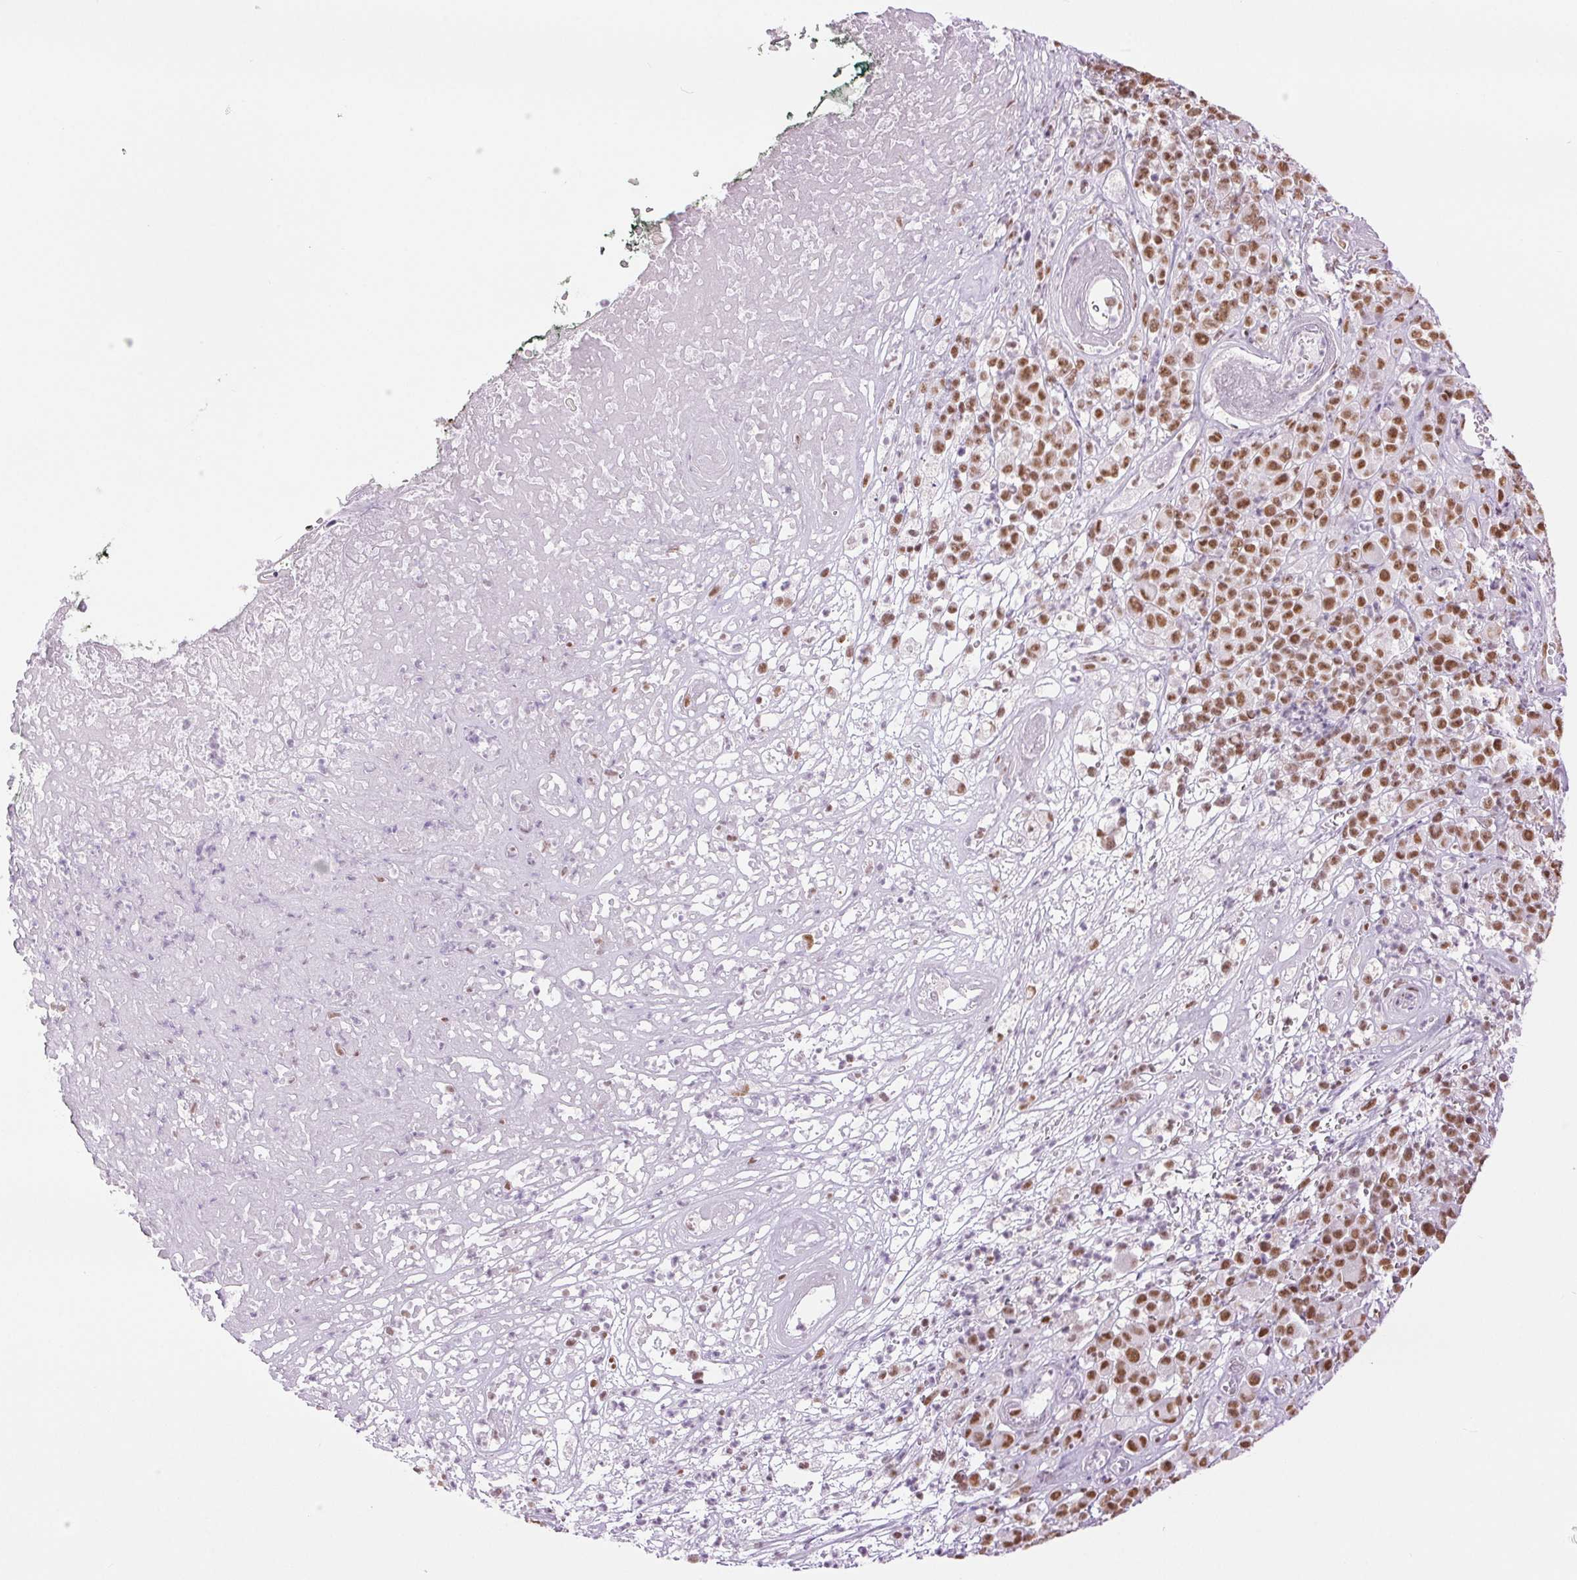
{"staining": {"intensity": "moderate", "quantity": ">75%", "location": "nuclear"}, "tissue": "melanoma", "cell_type": "Tumor cells", "image_type": "cancer", "snomed": [{"axis": "morphology", "description": "Malignant melanoma, NOS"}, {"axis": "topography", "description": "Skin"}, {"axis": "topography", "description": "Skin of back"}], "caption": "Human malignant melanoma stained with a brown dye reveals moderate nuclear positive positivity in approximately >75% of tumor cells.", "gene": "ZFR2", "patient": {"sex": "male", "age": 91}}